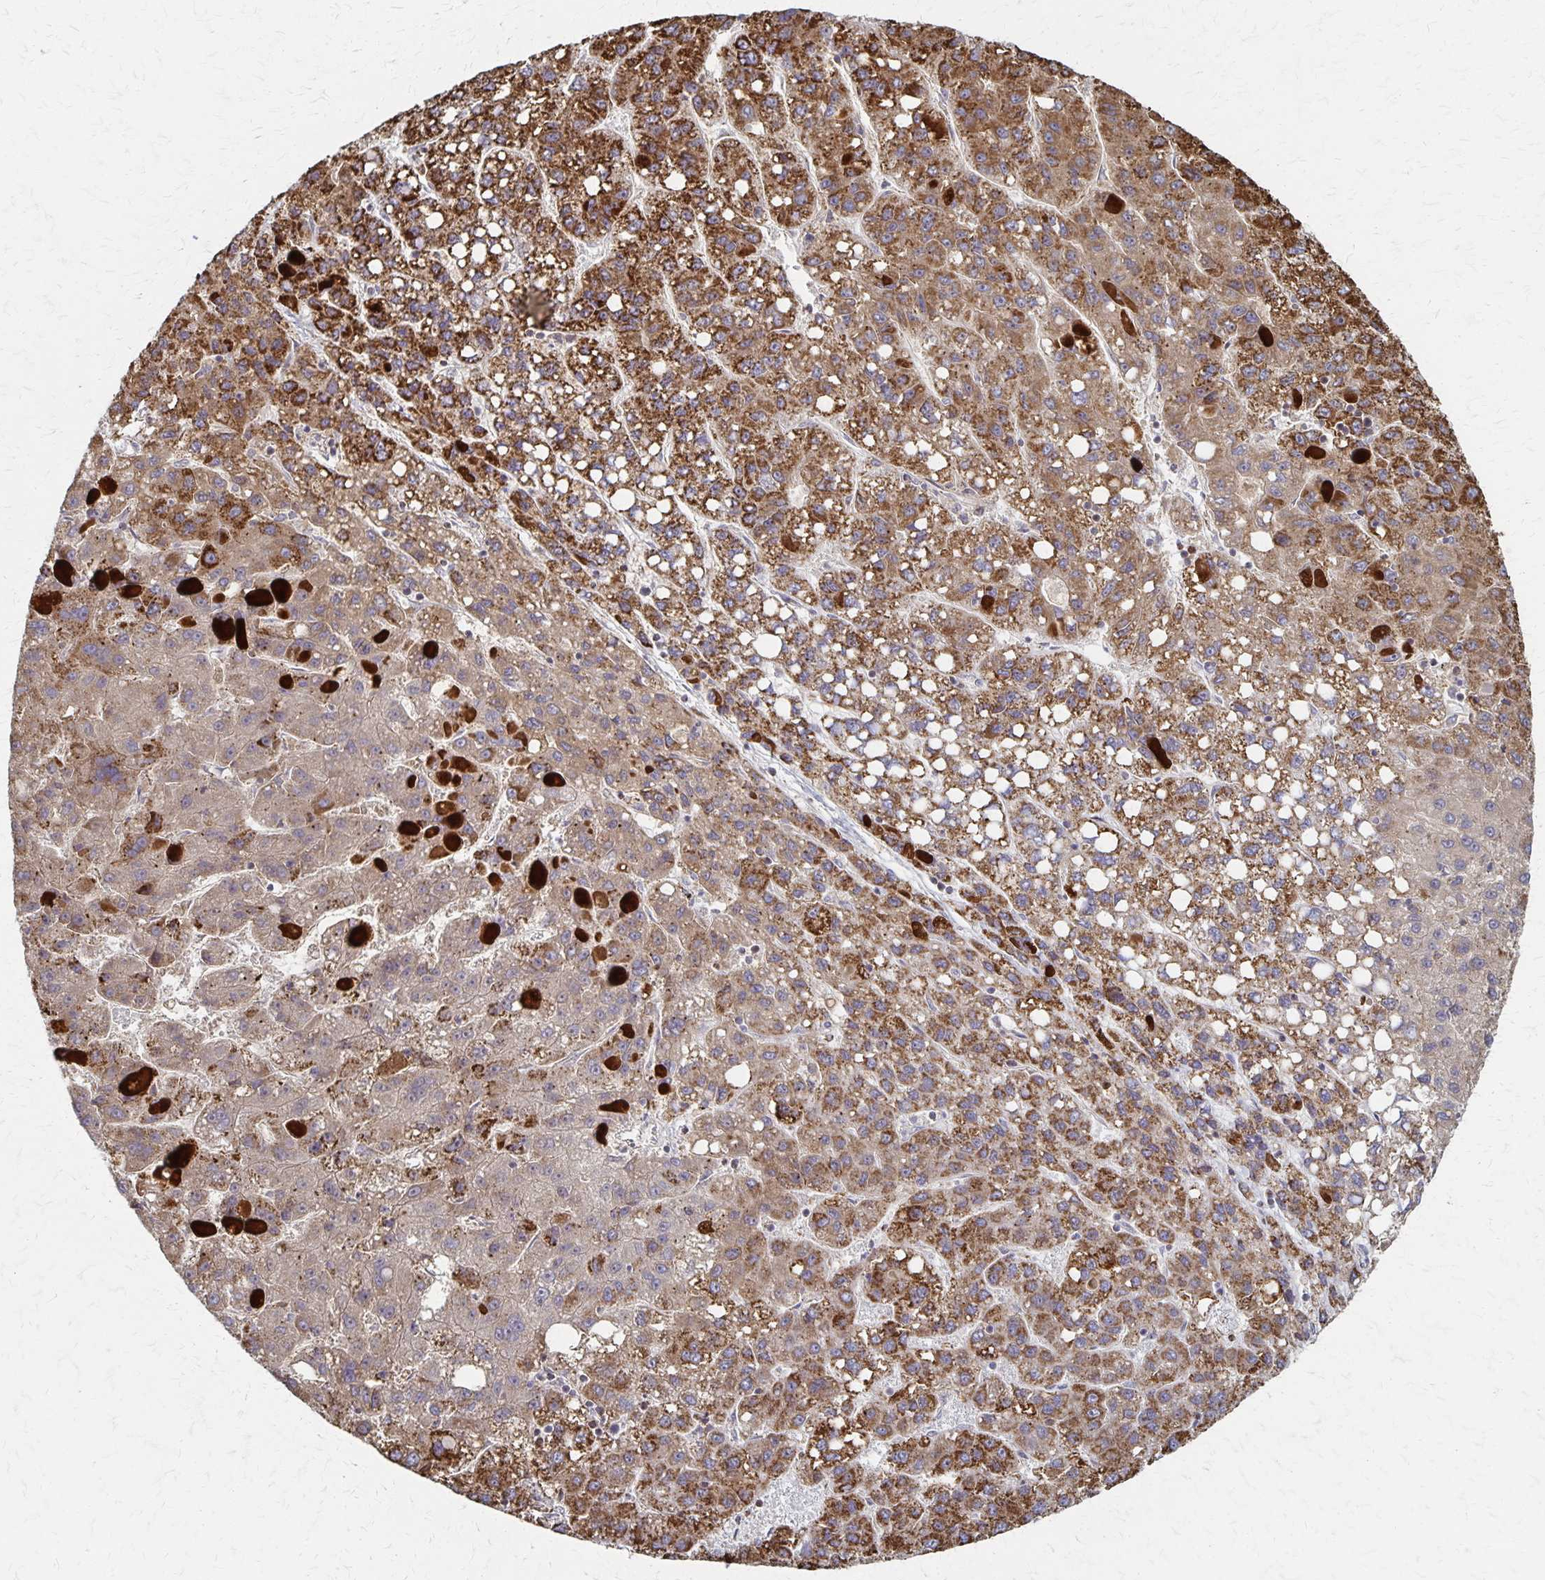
{"staining": {"intensity": "strong", "quantity": ">75%", "location": "cytoplasmic/membranous"}, "tissue": "liver cancer", "cell_type": "Tumor cells", "image_type": "cancer", "snomed": [{"axis": "morphology", "description": "Carcinoma, Hepatocellular, NOS"}, {"axis": "topography", "description": "Liver"}], "caption": "Immunohistochemistry of liver cancer (hepatocellular carcinoma) reveals high levels of strong cytoplasmic/membranous staining in approximately >75% of tumor cells. The protein of interest is stained brown, and the nuclei are stained in blue (DAB IHC with brightfield microscopy, high magnification).", "gene": "DYRK4", "patient": {"sex": "female", "age": 82}}